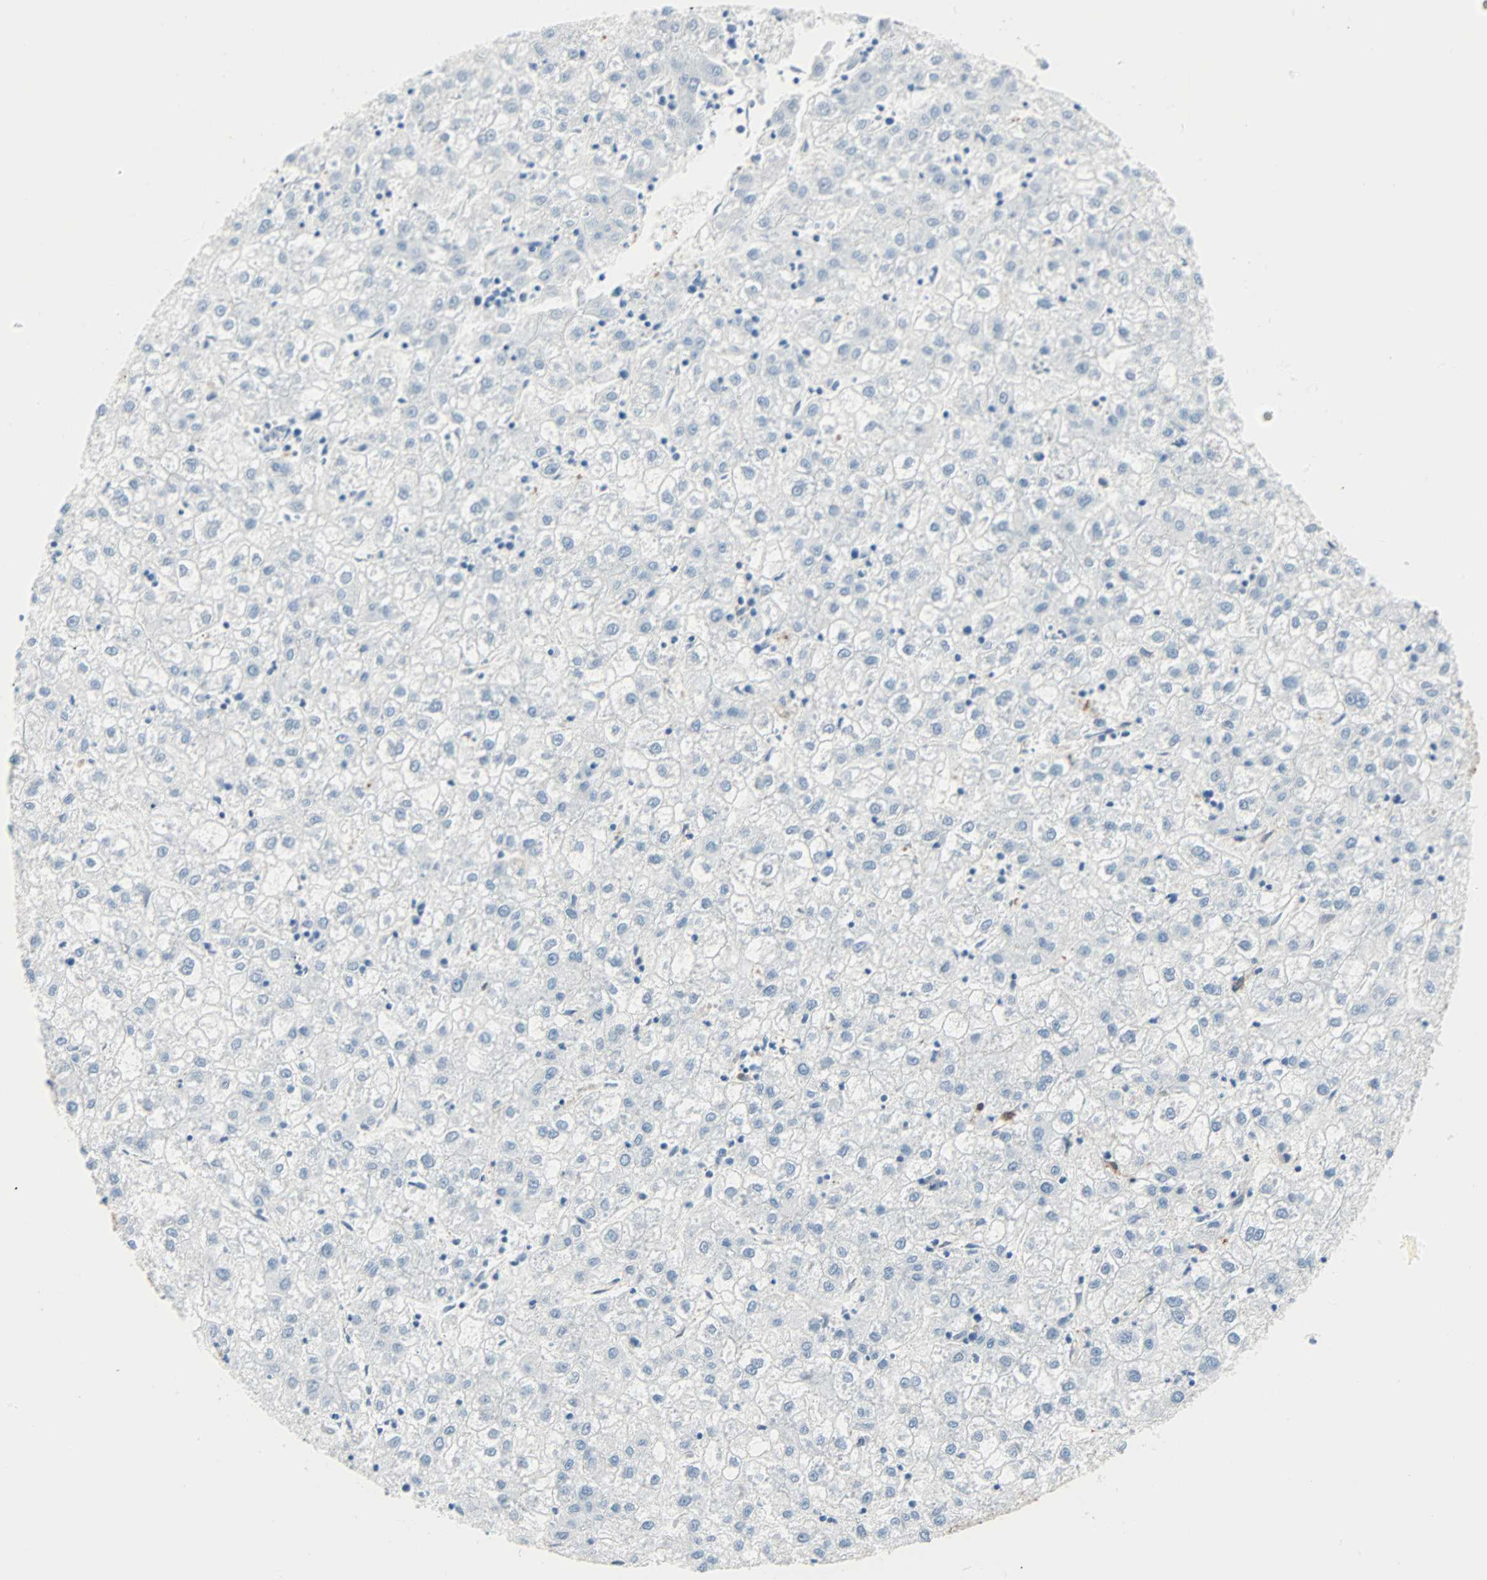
{"staining": {"intensity": "negative", "quantity": "none", "location": "none"}, "tissue": "liver cancer", "cell_type": "Tumor cells", "image_type": "cancer", "snomed": [{"axis": "morphology", "description": "Carcinoma, Hepatocellular, NOS"}, {"axis": "topography", "description": "Liver"}], "caption": "Tumor cells show no significant protein staining in hepatocellular carcinoma (liver). (DAB IHC visualized using brightfield microscopy, high magnification).", "gene": "EPB41L2", "patient": {"sex": "male", "age": 72}}